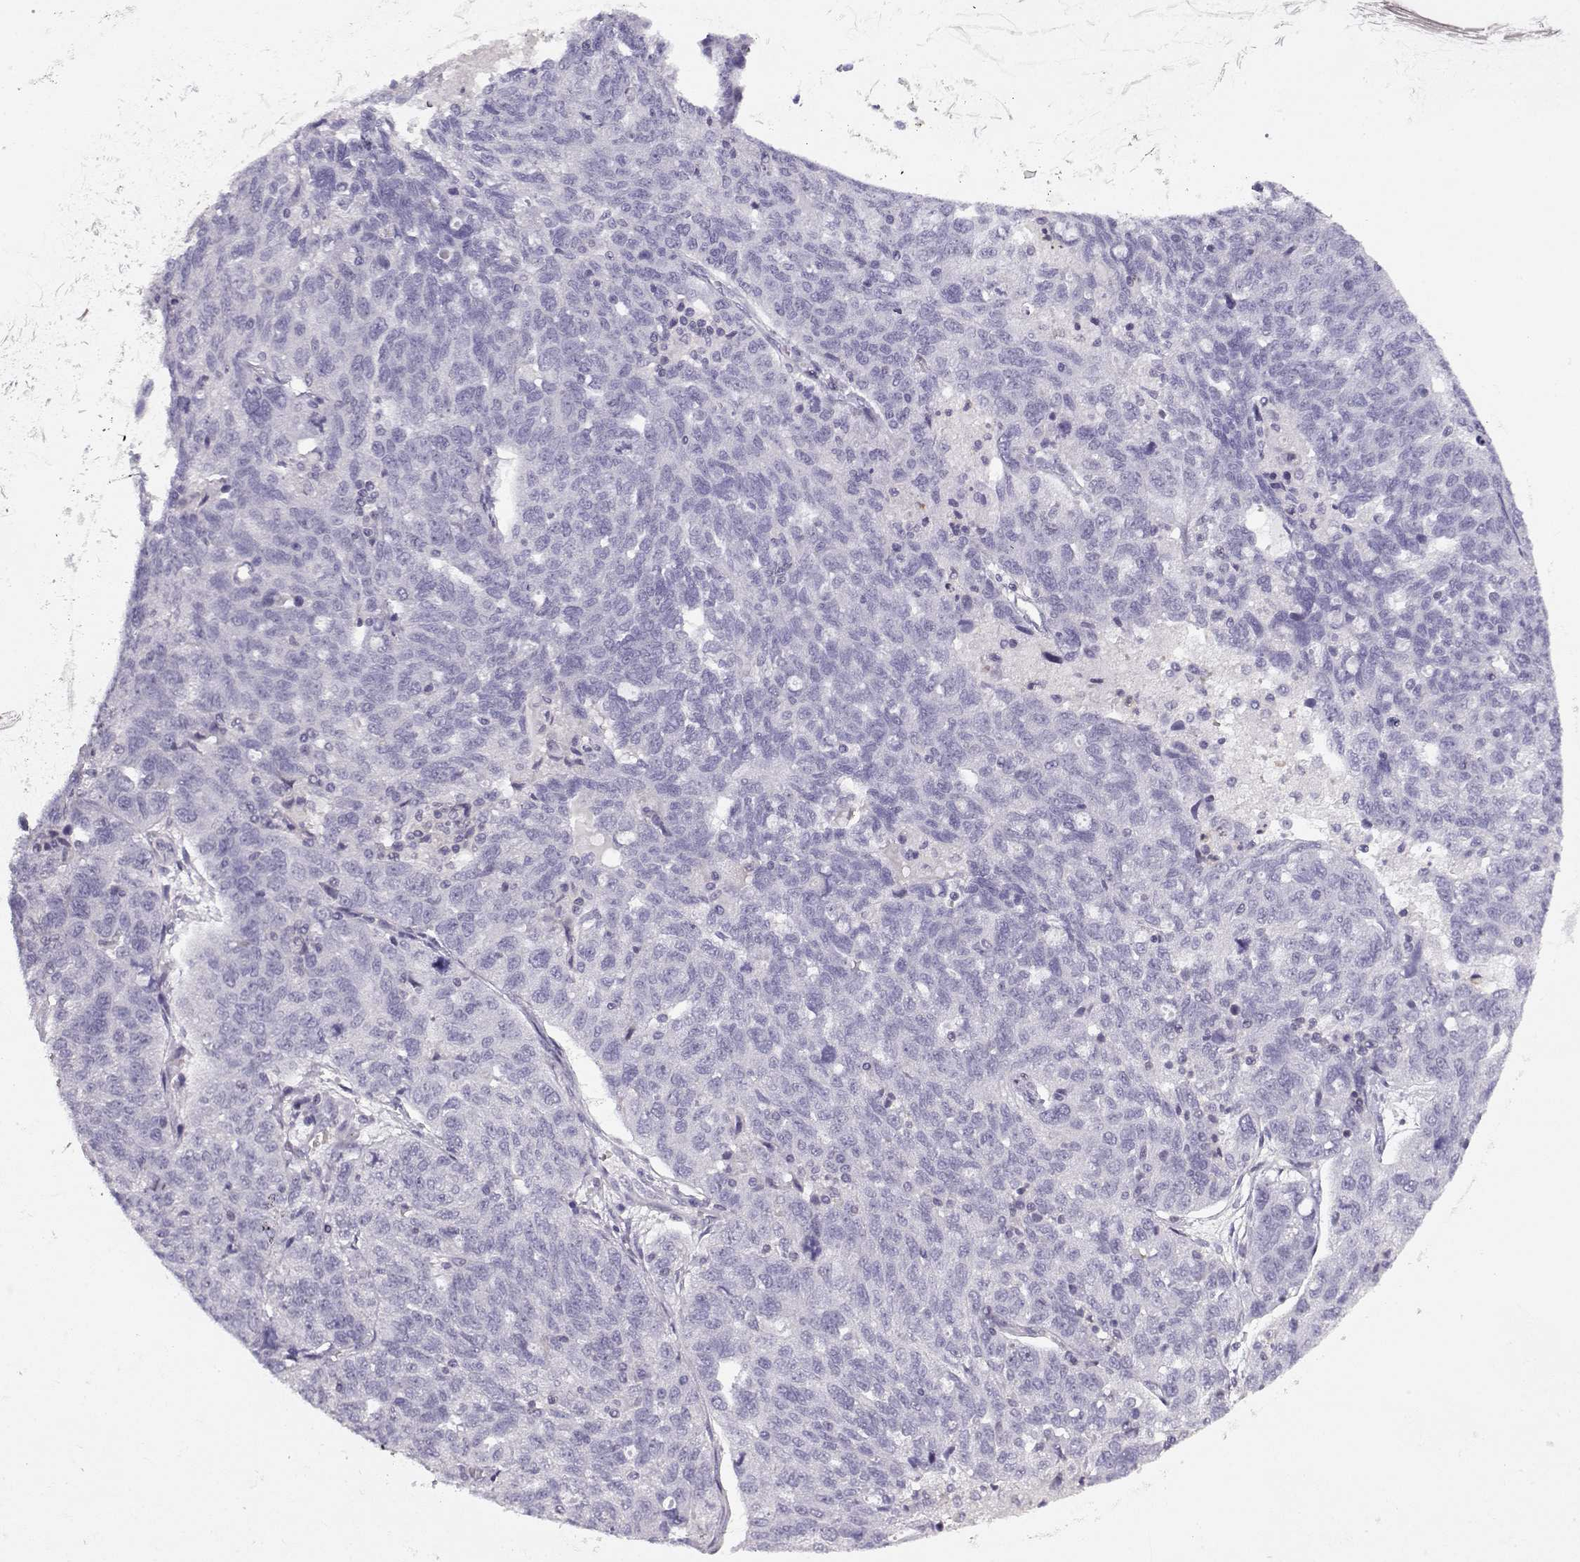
{"staining": {"intensity": "negative", "quantity": "none", "location": "none"}, "tissue": "ovarian cancer", "cell_type": "Tumor cells", "image_type": "cancer", "snomed": [{"axis": "morphology", "description": "Cystadenocarcinoma, serous, NOS"}, {"axis": "topography", "description": "Ovary"}], "caption": "High power microscopy micrograph of an IHC photomicrograph of serous cystadenocarcinoma (ovarian), revealing no significant staining in tumor cells.", "gene": "MYO1A", "patient": {"sex": "female", "age": 71}}